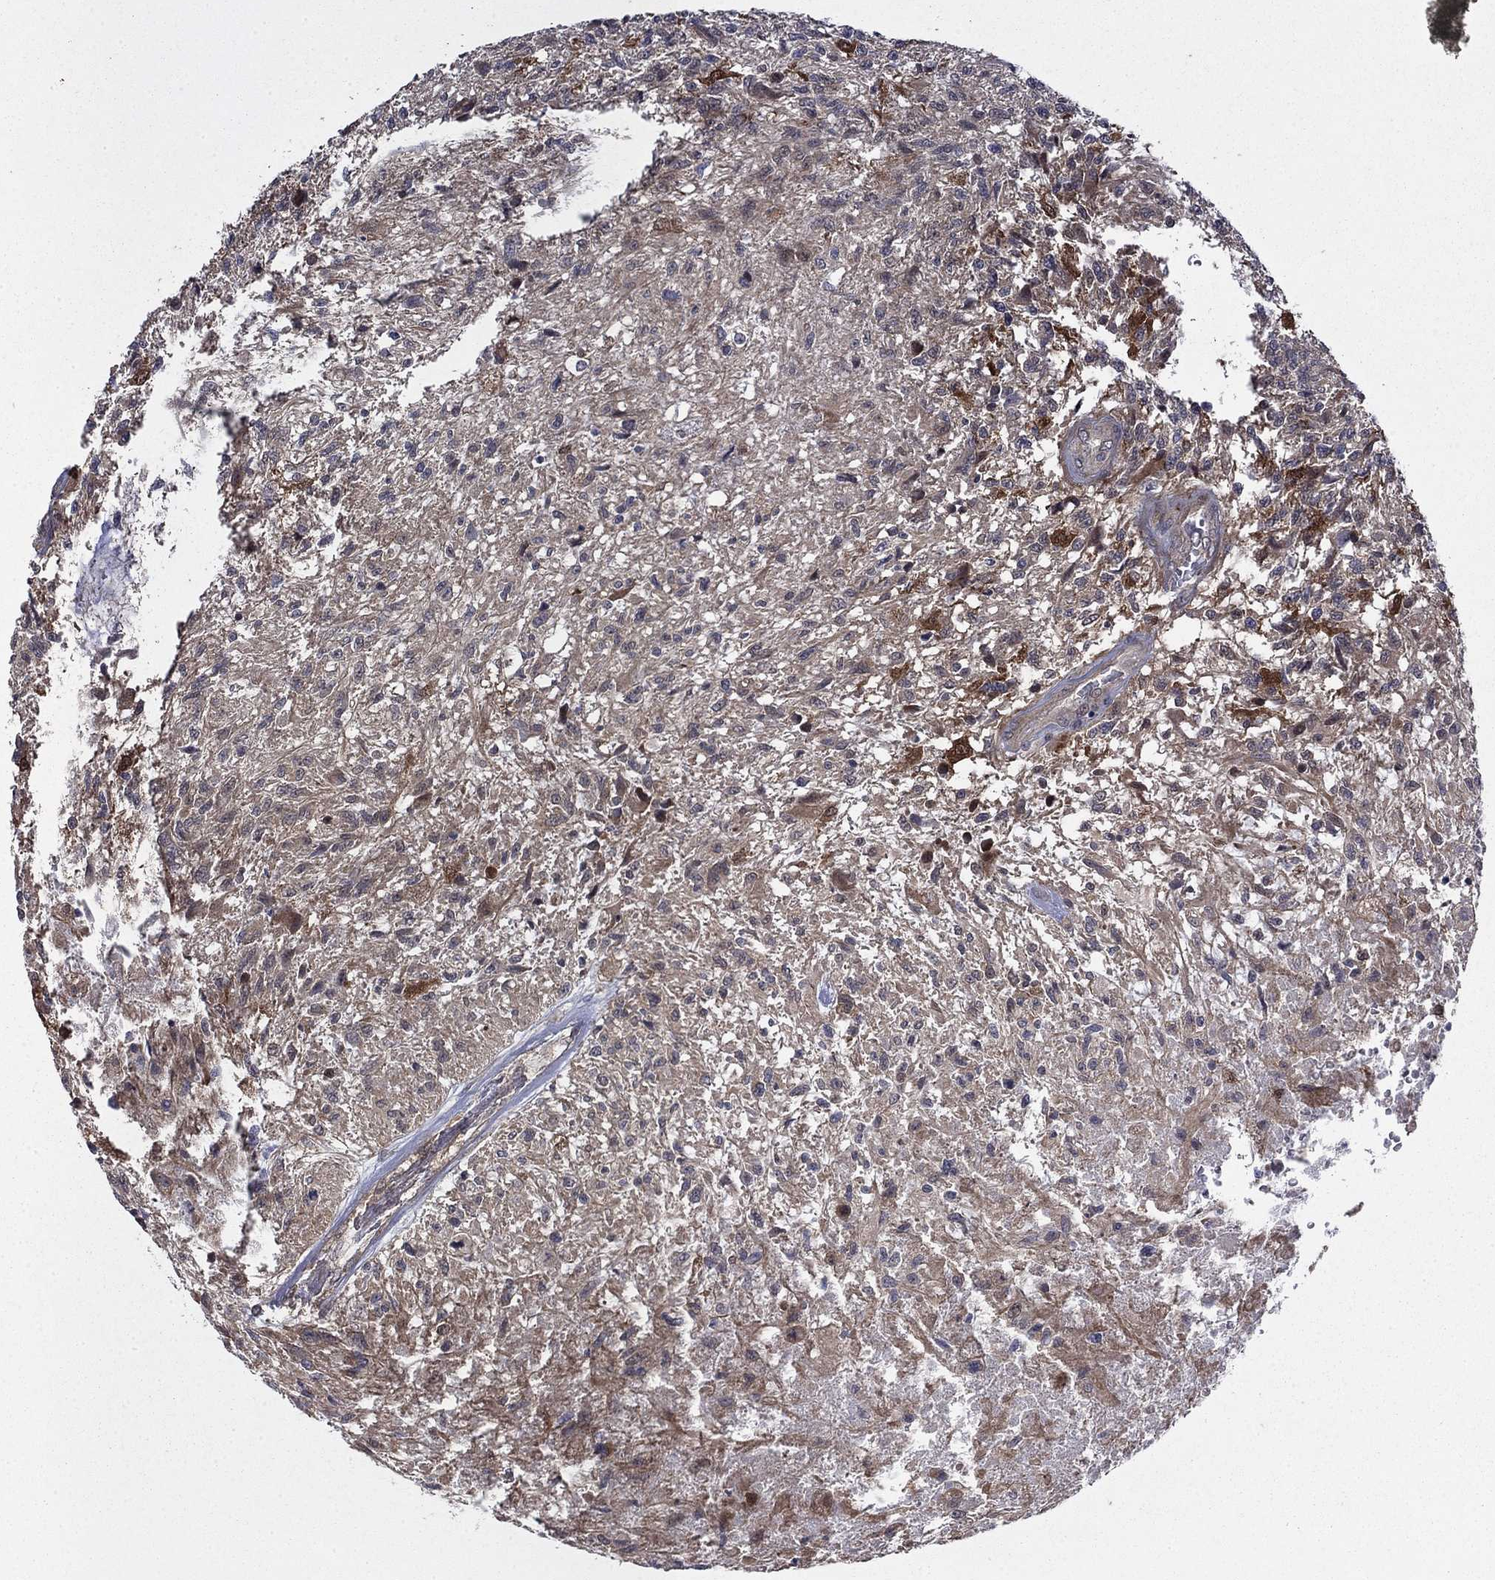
{"staining": {"intensity": "strong", "quantity": "<25%", "location": "cytoplasmic/membranous"}, "tissue": "glioma", "cell_type": "Tumor cells", "image_type": "cancer", "snomed": [{"axis": "morphology", "description": "Glioma, malignant, High grade"}, {"axis": "topography", "description": "Brain"}], "caption": "Immunohistochemistry (IHC) micrograph of high-grade glioma (malignant) stained for a protein (brown), which exhibits medium levels of strong cytoplasmic/membranous staining in about <25% of tumor cells.", "gene": "TPMT", "patient": {"sex": "male", "age": 56}}